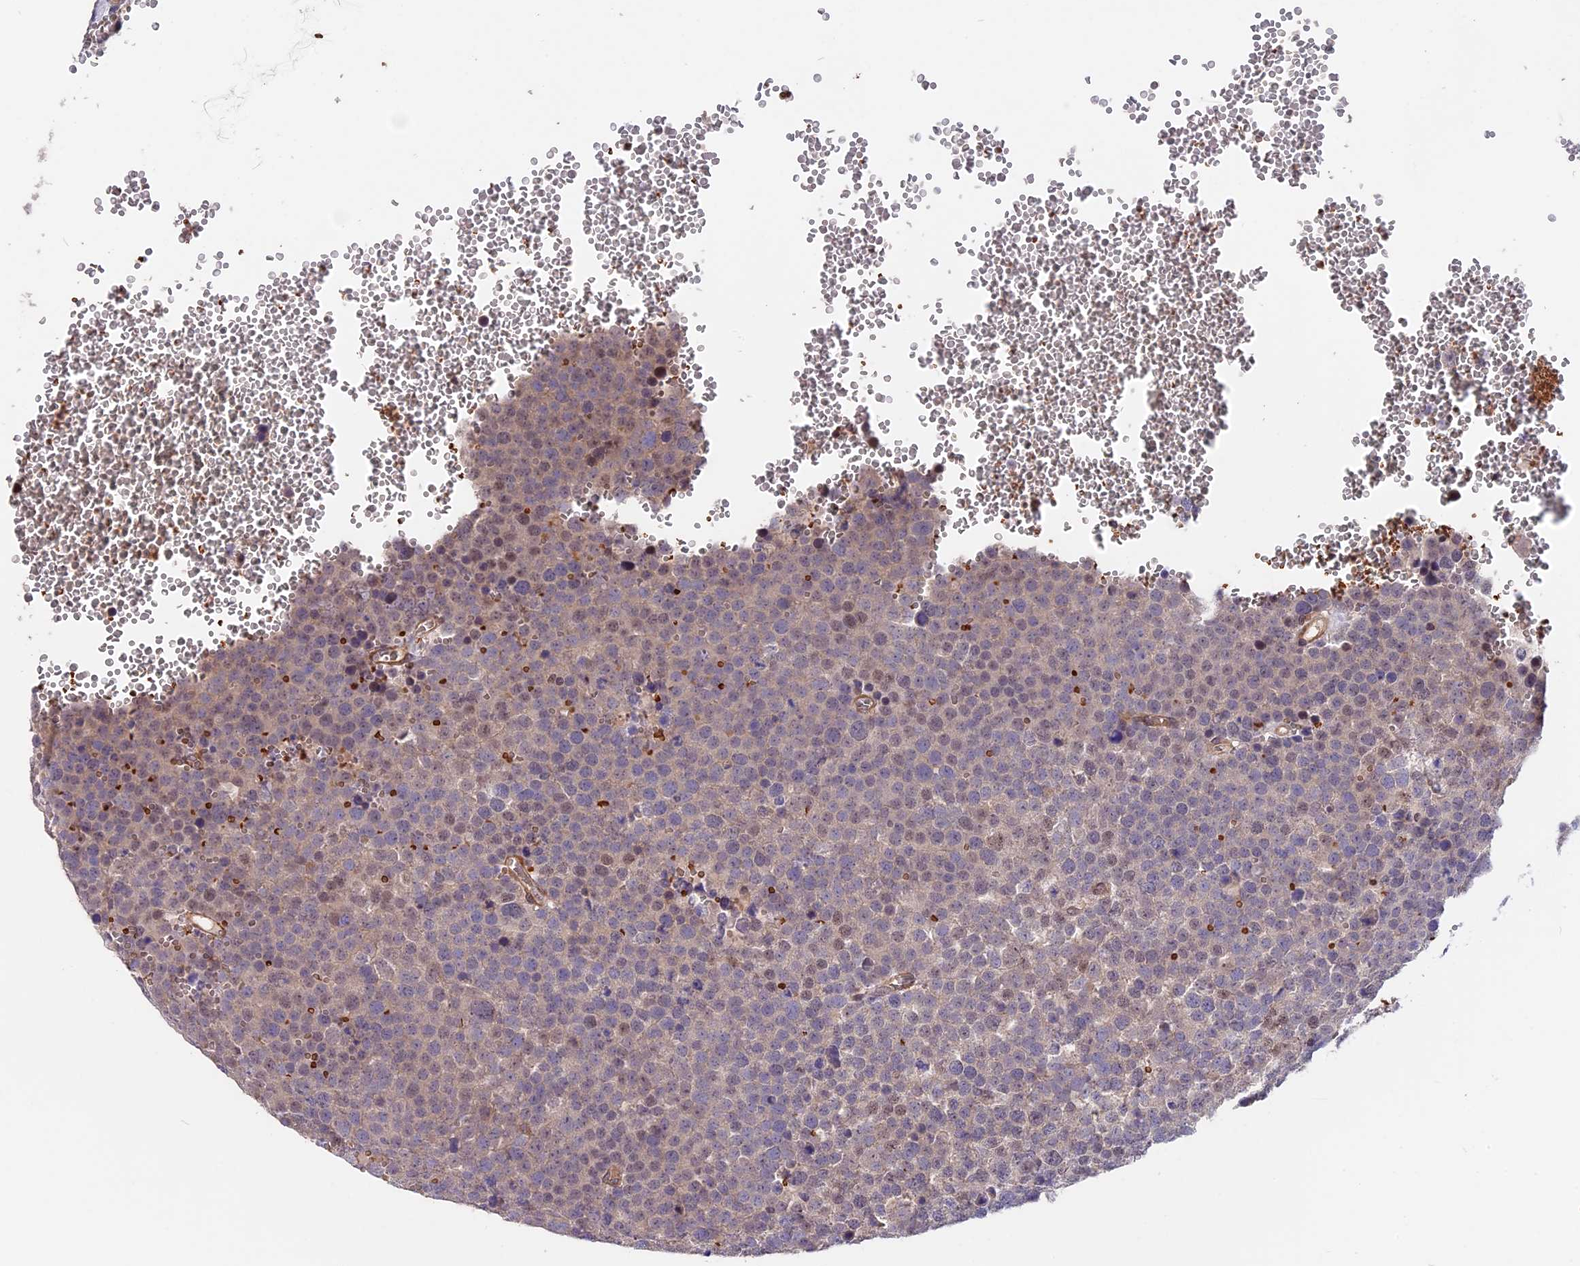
{"staining": {"intensity": "weak", "quantity": "<25%", "location": "nuclear"}, "tissue": "testis cancer", "cell_type": "Tumor cells", "image_type": "cancer", "snomed": [{"axis": "morphology", "description": "Seminoma, NOS"}, {"axis": "topography", "description": "Testis"}], "caption": "Immunohistochemical staining of human testis cancer (seminoma) displays no significant positivity in tumor cells.", "gene": "ZC3H10", "patient": {"sex": "male", "age": 71}}